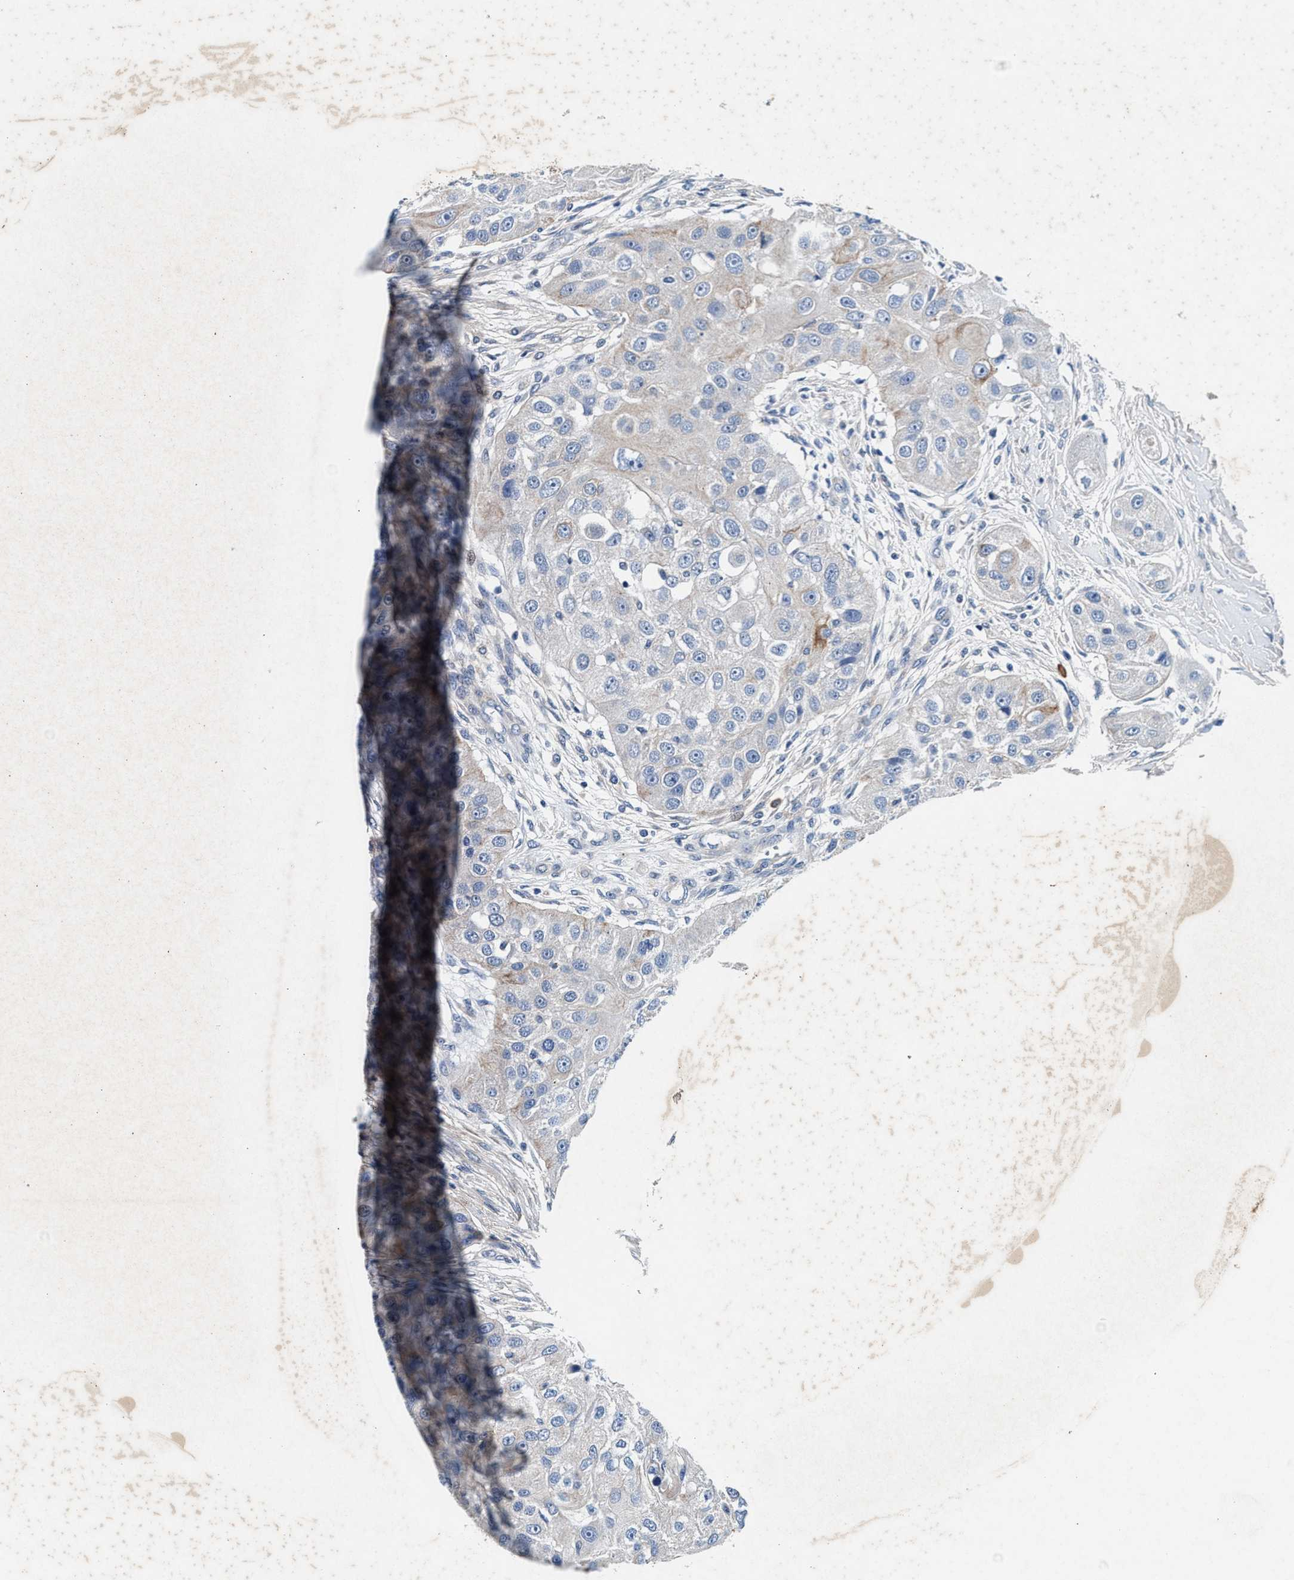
{"staining": {"intensity": "negative", "quantity": "none", "location": "none"}, "tissue": "head and neck cancer", "cell_type": "Tumor cells", "image_type": "cancer", "snomed": [{"axis": "morphology", "description": "Normal tissue, NOS"}, {"axis": "morphology", "description": "Squamous cell carcinoma, NOS"}, {"axis": "topography", "description": "Skeletal muscle"}, {"axis": "topography", "description": "Head-Neck"}], "caption": "Head and neck cancer stained for a protein using immunohistochemistry (IHC) demonstrates no expression tumor cells.", "gene": "SLC8A1", "patient": {"sex": "male", "age": 51}}